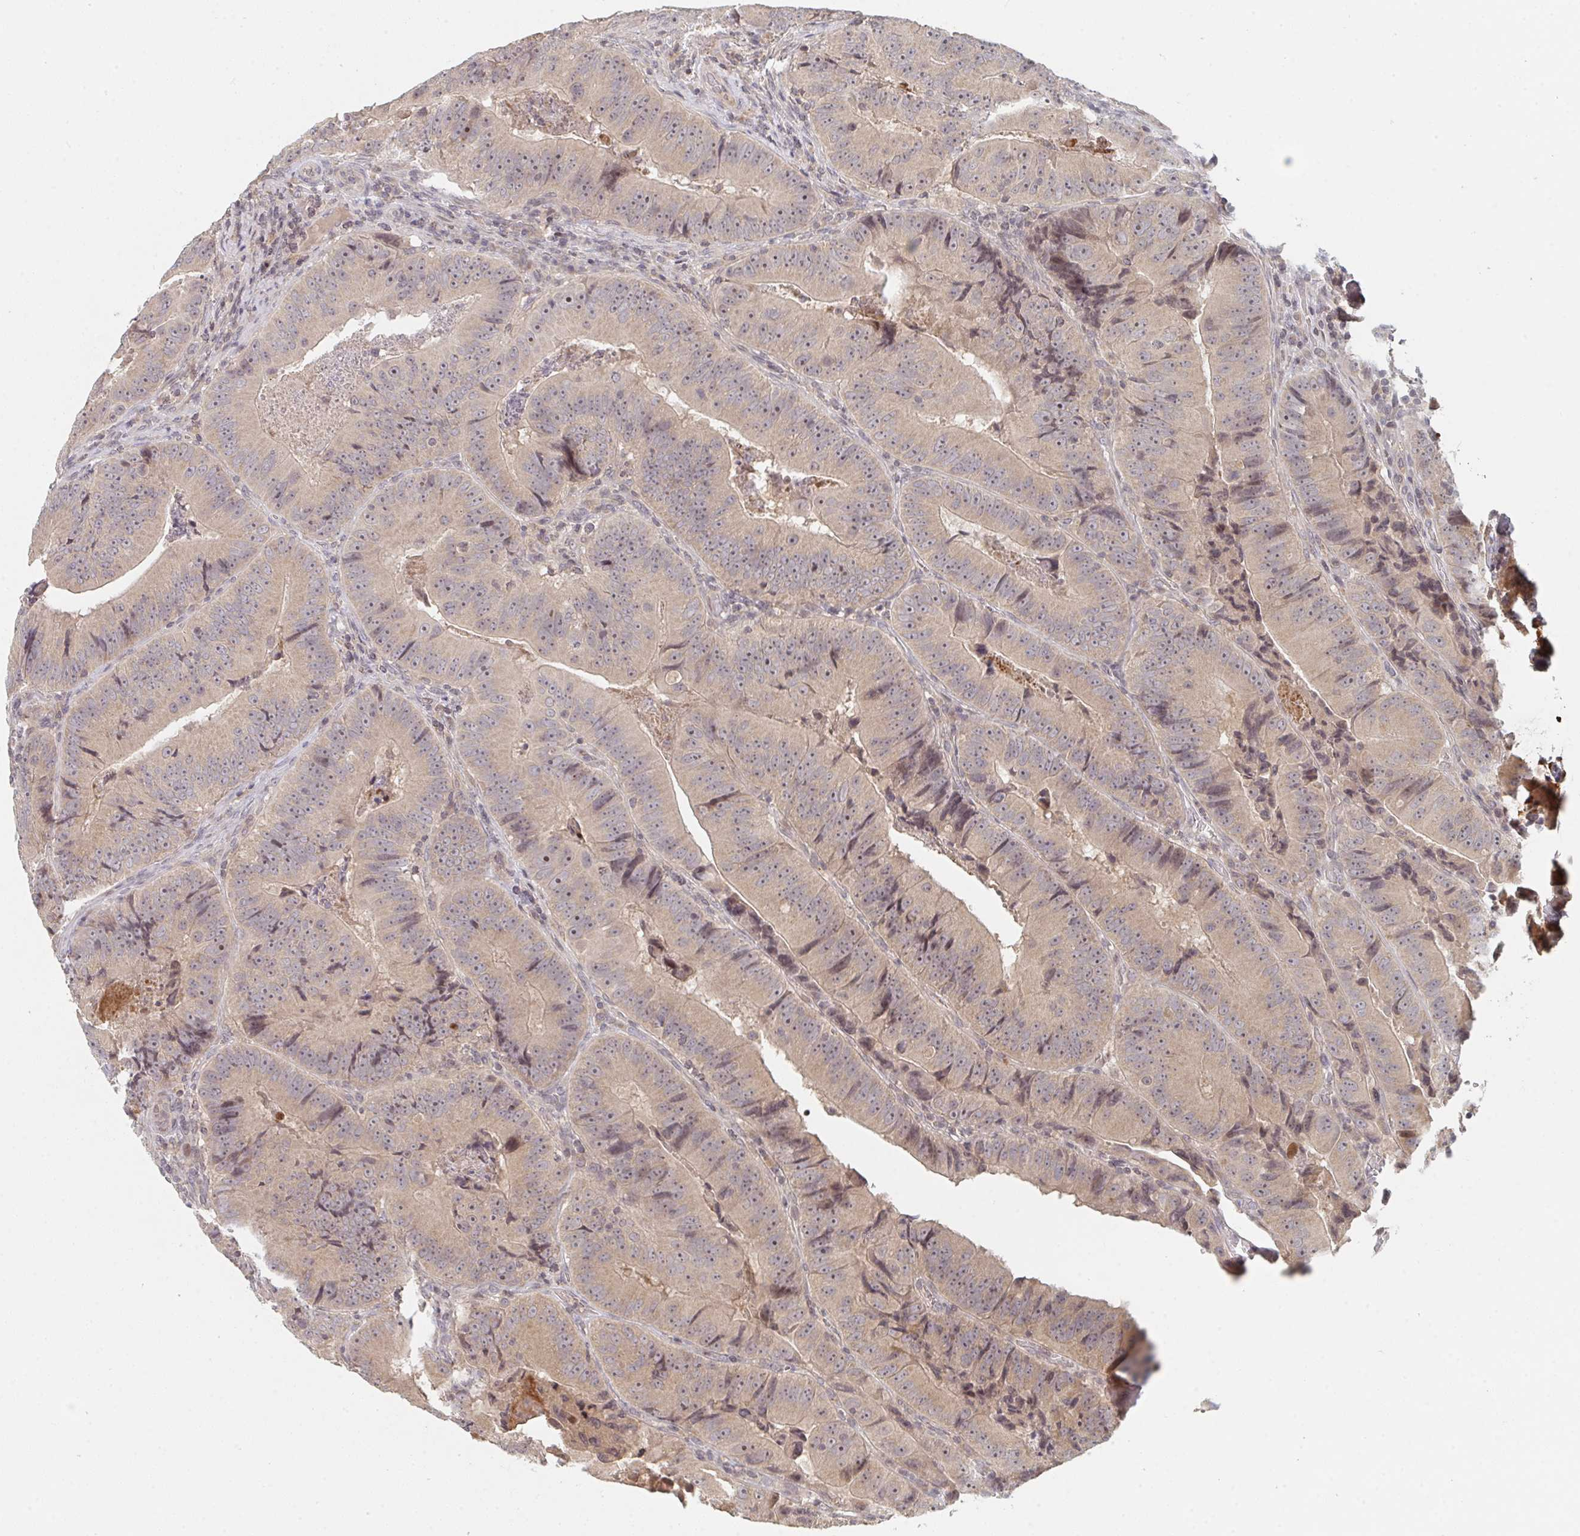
{"staining": {"intensity": "moderate", "quantity": "25%-75%", "location": "cytoplasmic/membranous,nuclear"}, "tissue": "colorectal cancer", "cell_type": "Tumor cells", "image_type": "cancer", "snomed": [{"axis": "morphology", "description": "Adenocarcinoma, NOS"}, {"axis": "topography", "description": "Colon"}], "caption": "Human colorectal cancer stained for a protein (brown) demonstrates moderate cytoplasmic/membranous and nuclear positive positivity in approximately 25%-75% of tumor cells.", "gene": "DCST1", "patient": {"sex": "female", "age": 86}}